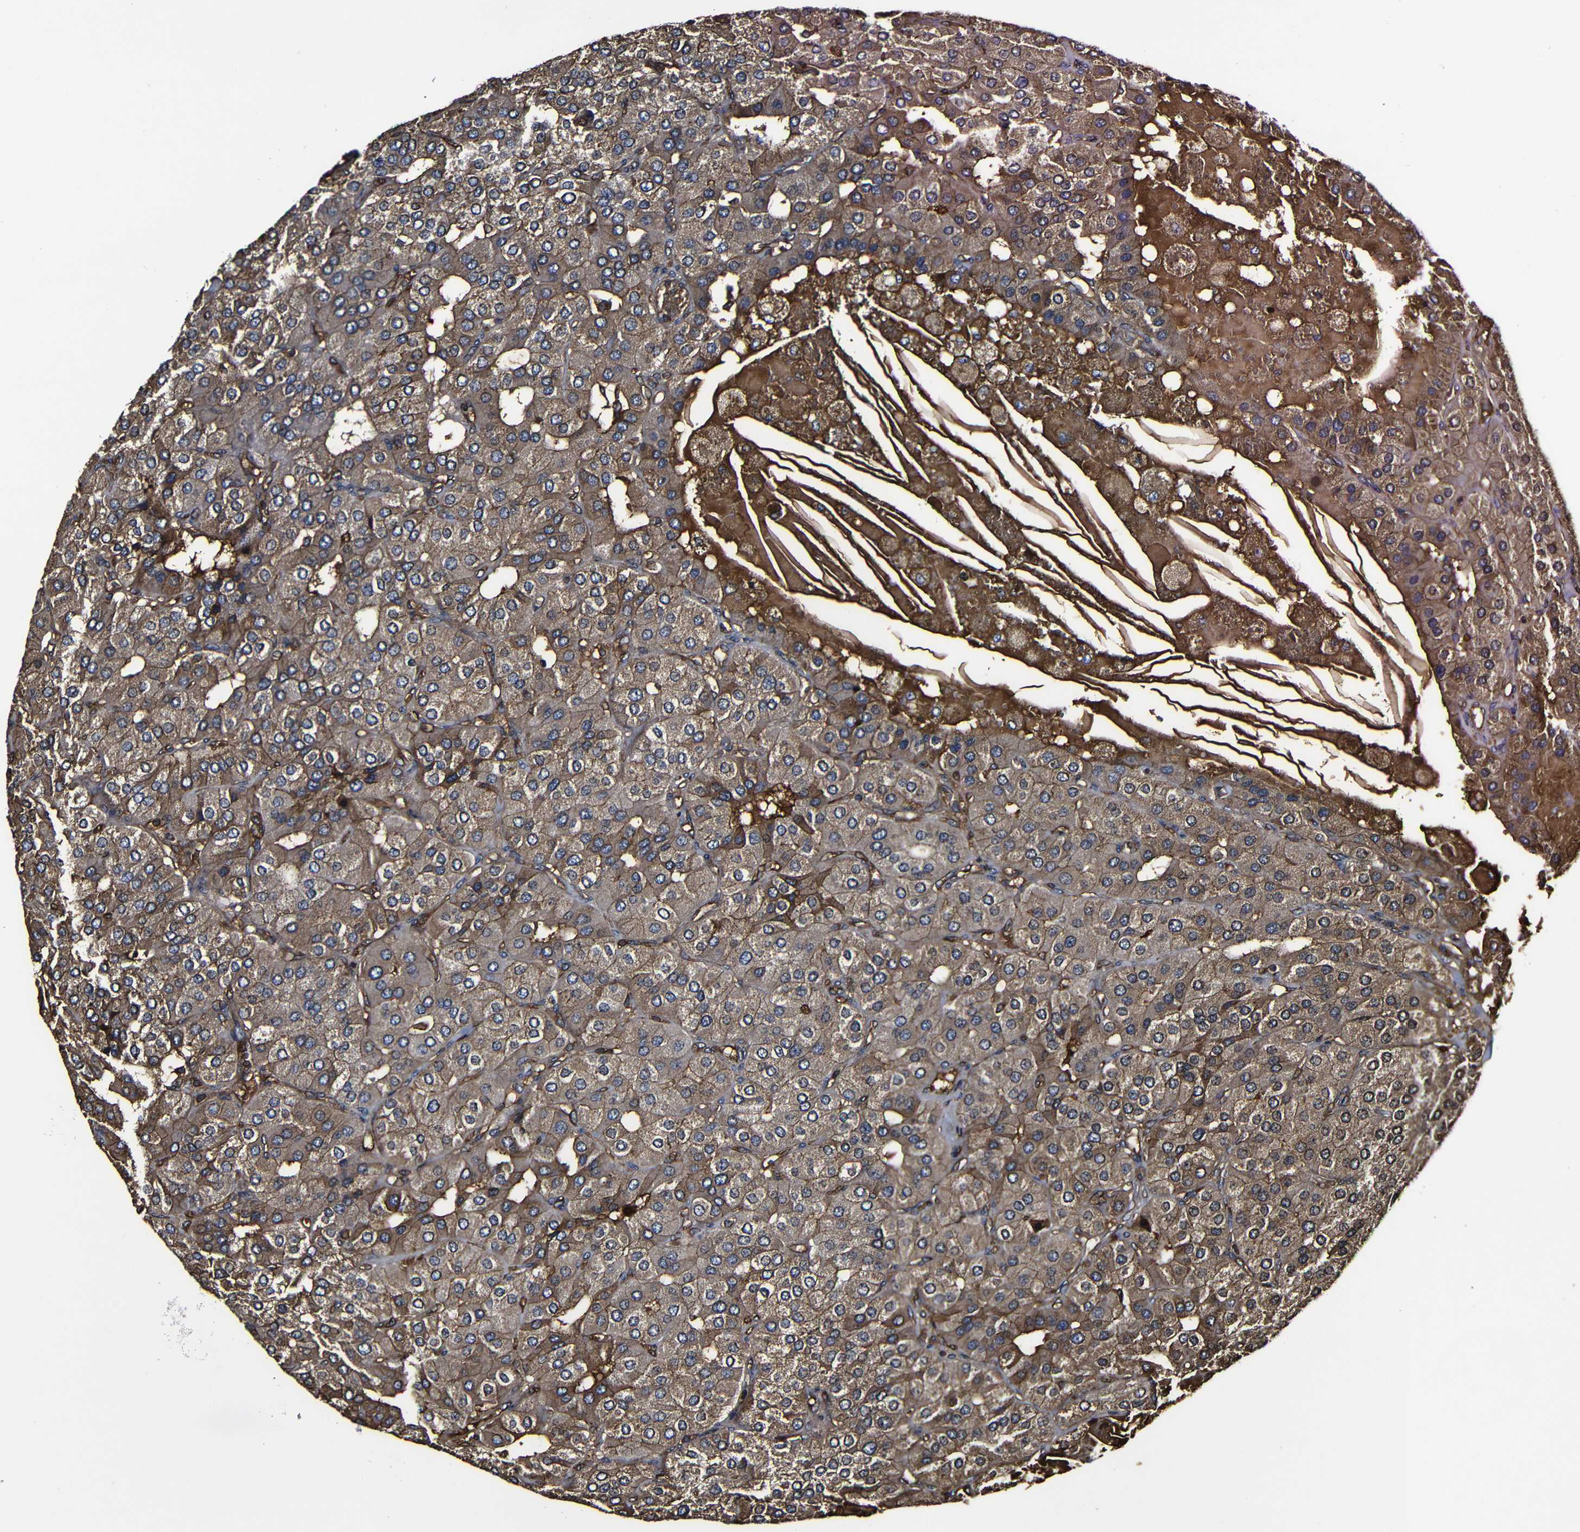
{"staining": {"intensity": "moderate", "quantity": ">75%", "location": "cytoplasmic/membranous"}, "tissue": "parathyroid gland", "cell_type": "Glandular cells", "image_type": "normal", "snomed": [{"axis": "morphology", "description": "Normal tissue, NOS"}, {"axis": "morphology", "description": "Adenoma, NOS"}, {"axis": "topography", "description": "Parathyroid gland"}], "caption": "Parathyroid gland stained with a brown dye shows moderate cytoplasmic/membranous positive expression in about >75% of glandular cells.", "gene": "MSN", "patient": {"sex": "female", "age": 86}}